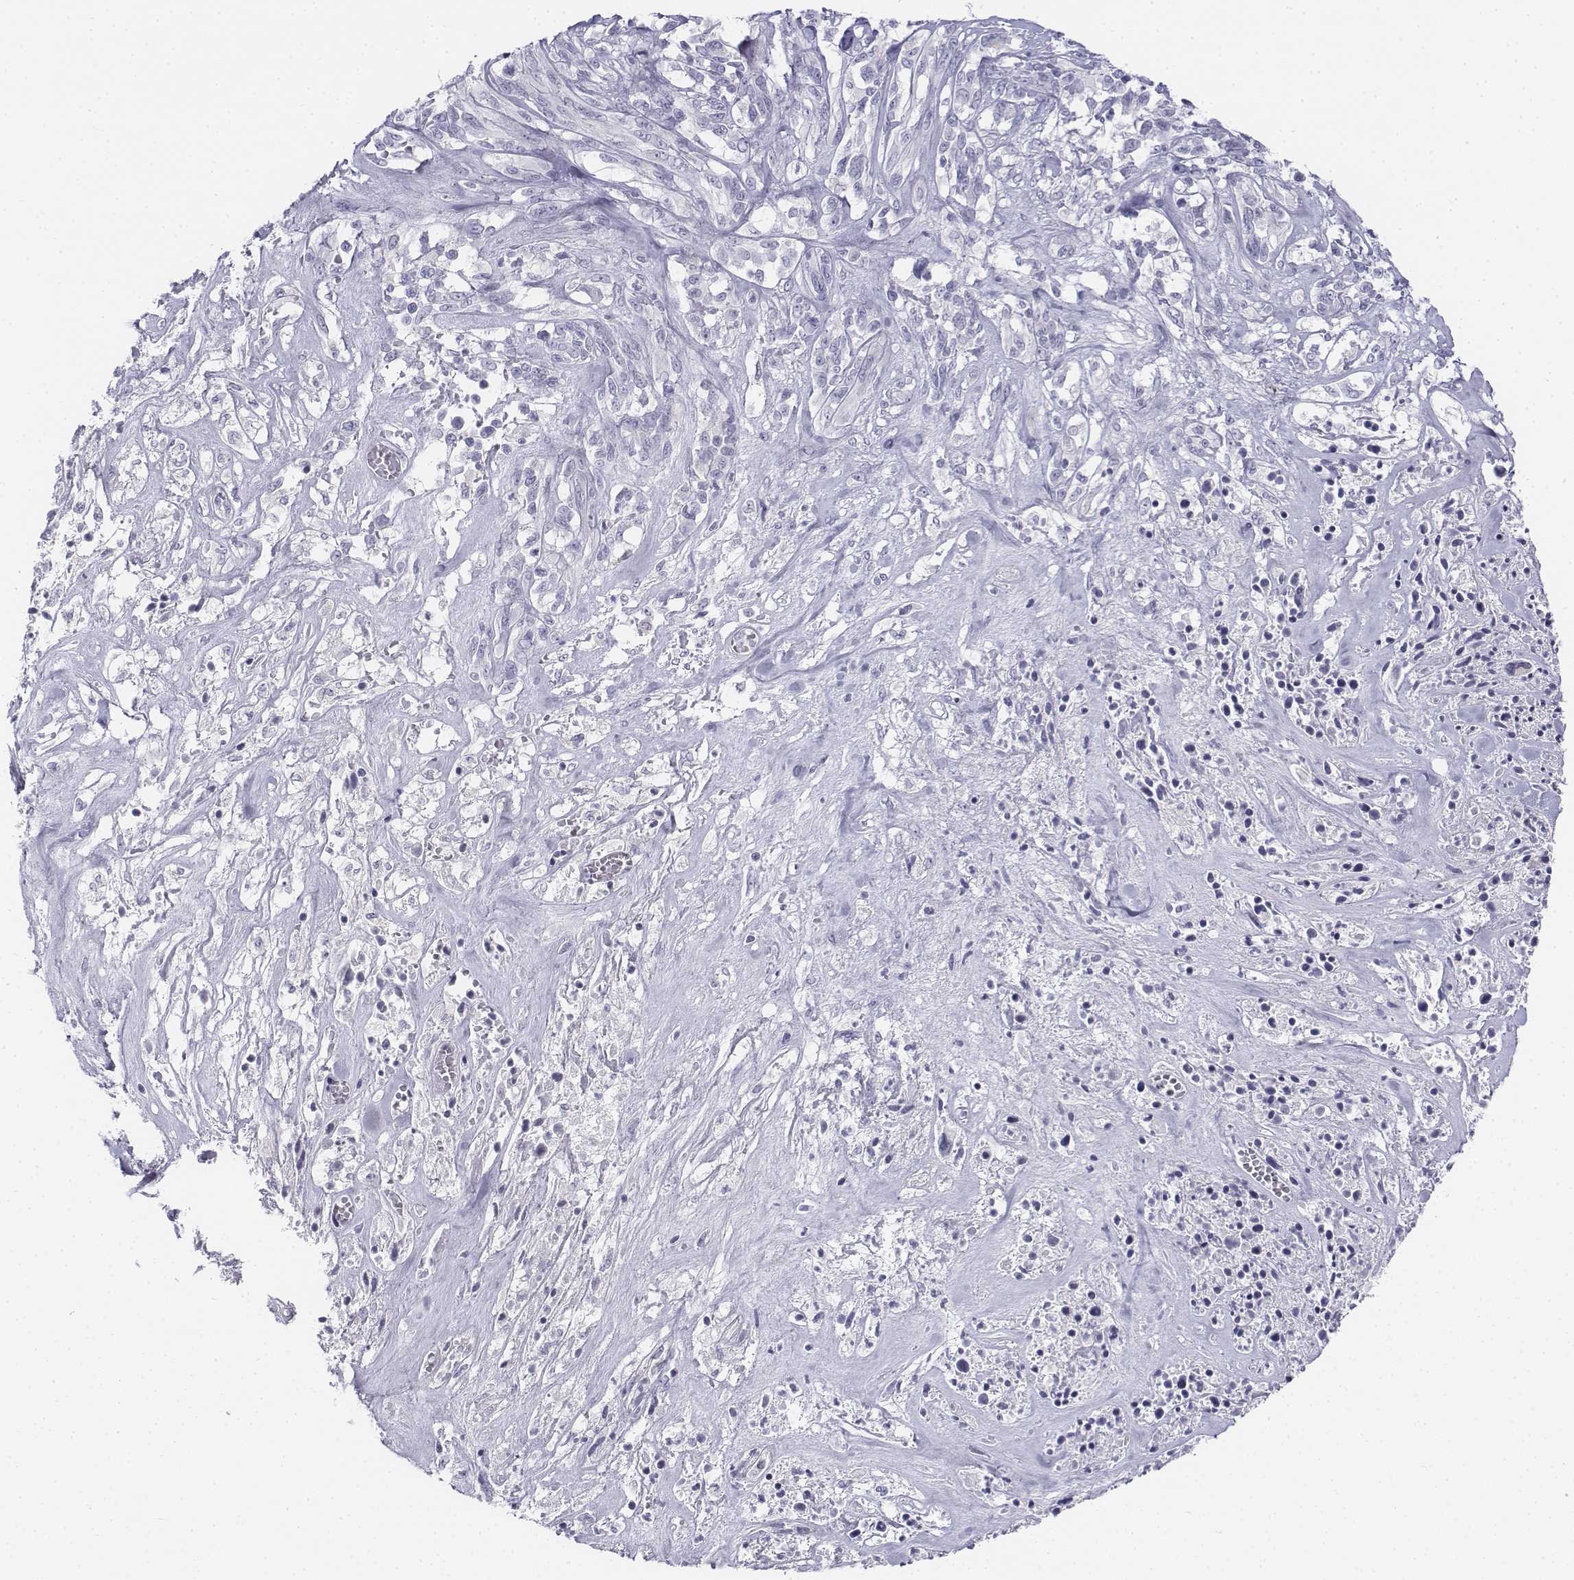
{"staining": {"intensity": "negative", "quantity": "none", "location": "none"}, "tissue": "melanoma", "cell_type": "Tumor cells", "image_type": "cancer", "snomed": [{"axis": "morphology", "description": "Malignant melanoma, NOS"}, {"axis": "topography", "description": "Skin"}], "caption": "IHC photomicrograph of neoplastic tissue: melanoma stained with DAB (3,3'-diaminobenzidine) demonstrates no significant protein staining in tumor cells. (DAB (3,3'-diaminobenzidine) immunohistochemistry, high magnification).", "gene": "TH", "patient": {"sex": "female", "age": 91}}